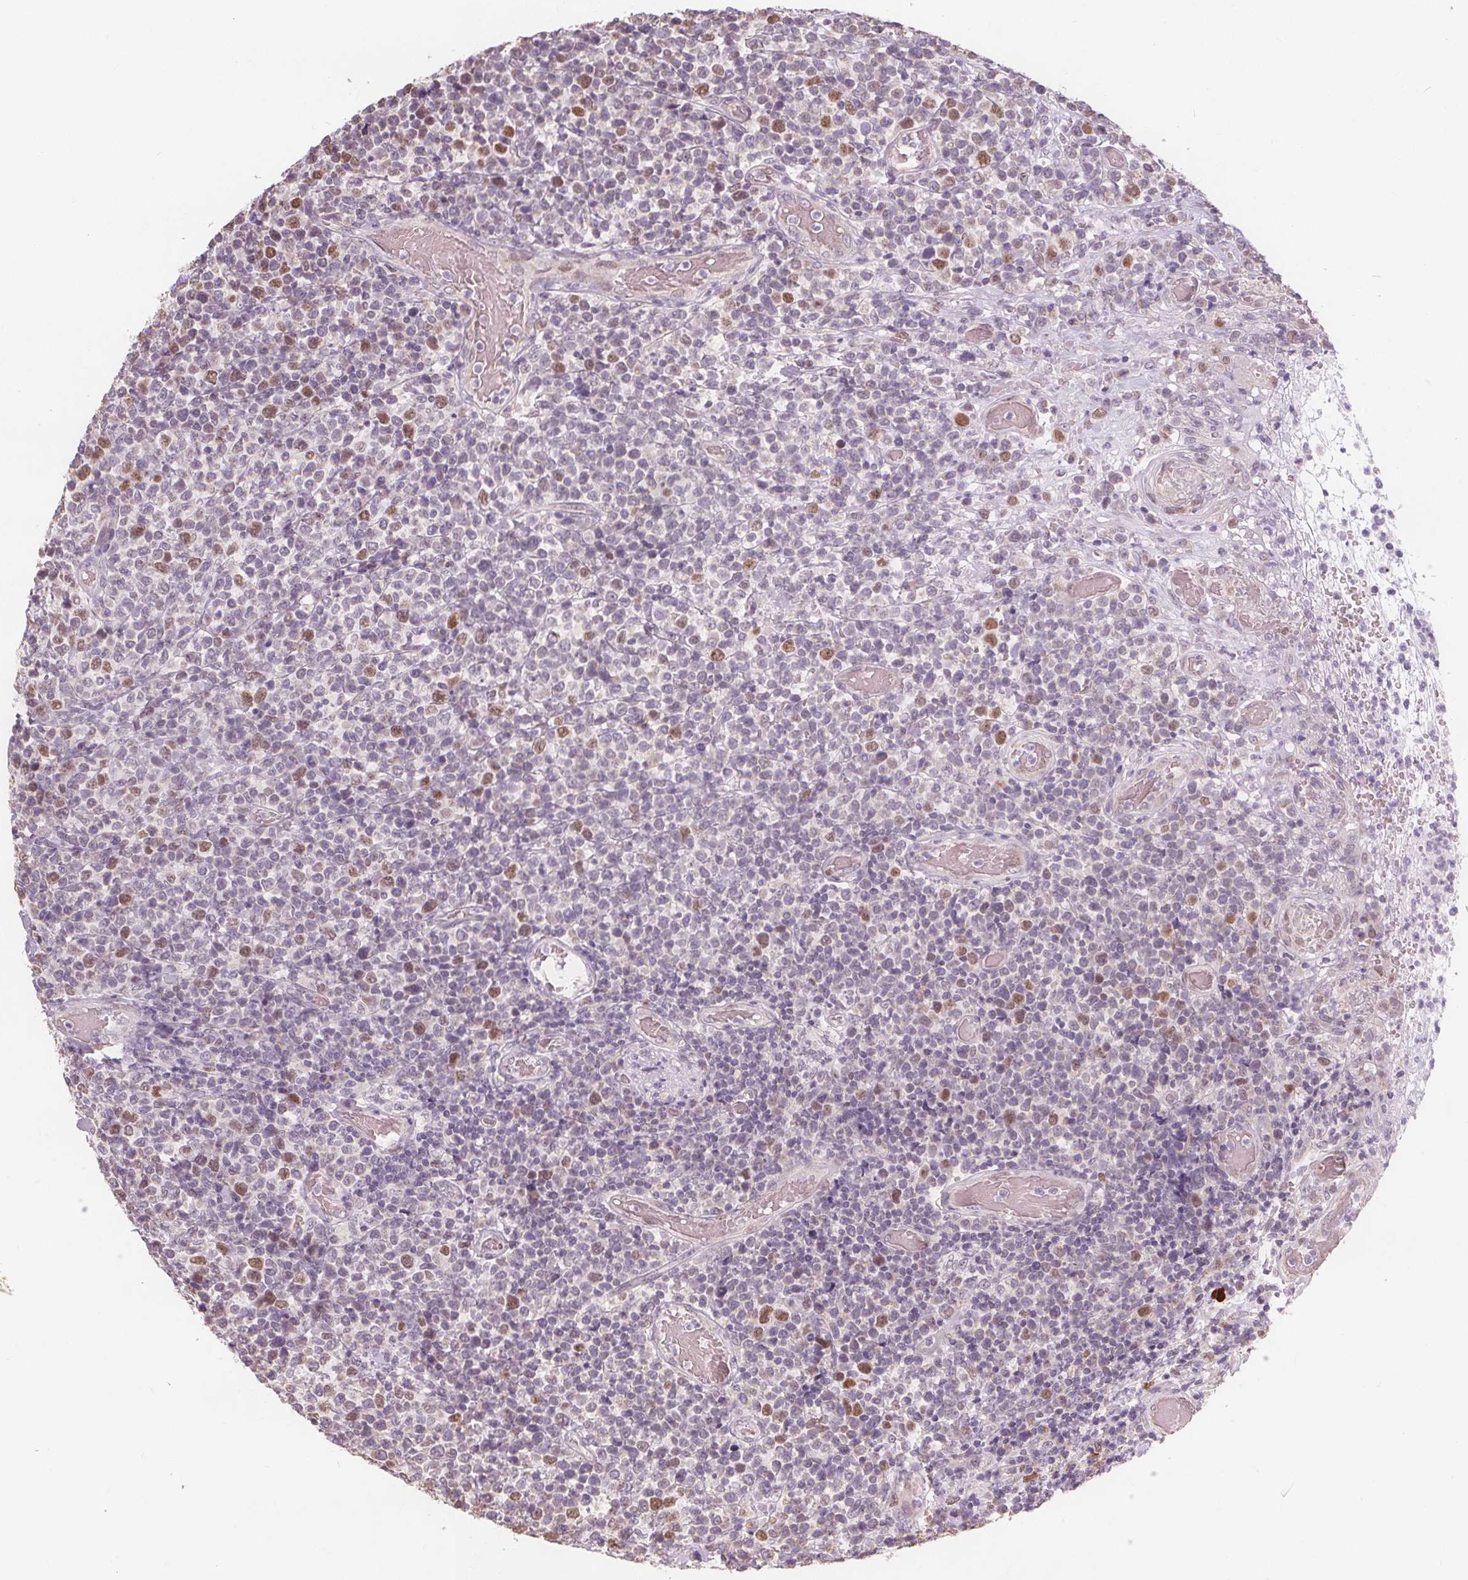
{"staining": {"intensity": "moderate", "quantity": "<25%", "location": "nuclear"}, "tissue": "lymphoma", "cell_type": "Tumor cells", "image_type": "cancer", "snomed": [{"axis": "morphology", "description": "Malignant lymphoma, non-Hodgkin's type, High grade"}, {"axis": "topography", "description": "Soft tissue"}], "caption": "High-grade malignant lymphoma, non-Hodgkin's type stained for a protein (brown) displays moderate nuclear positive positivity in approximately <25% of tumor cells.", "gene": "TIPIN", "patient": {"sex": "female", "age": 56}}